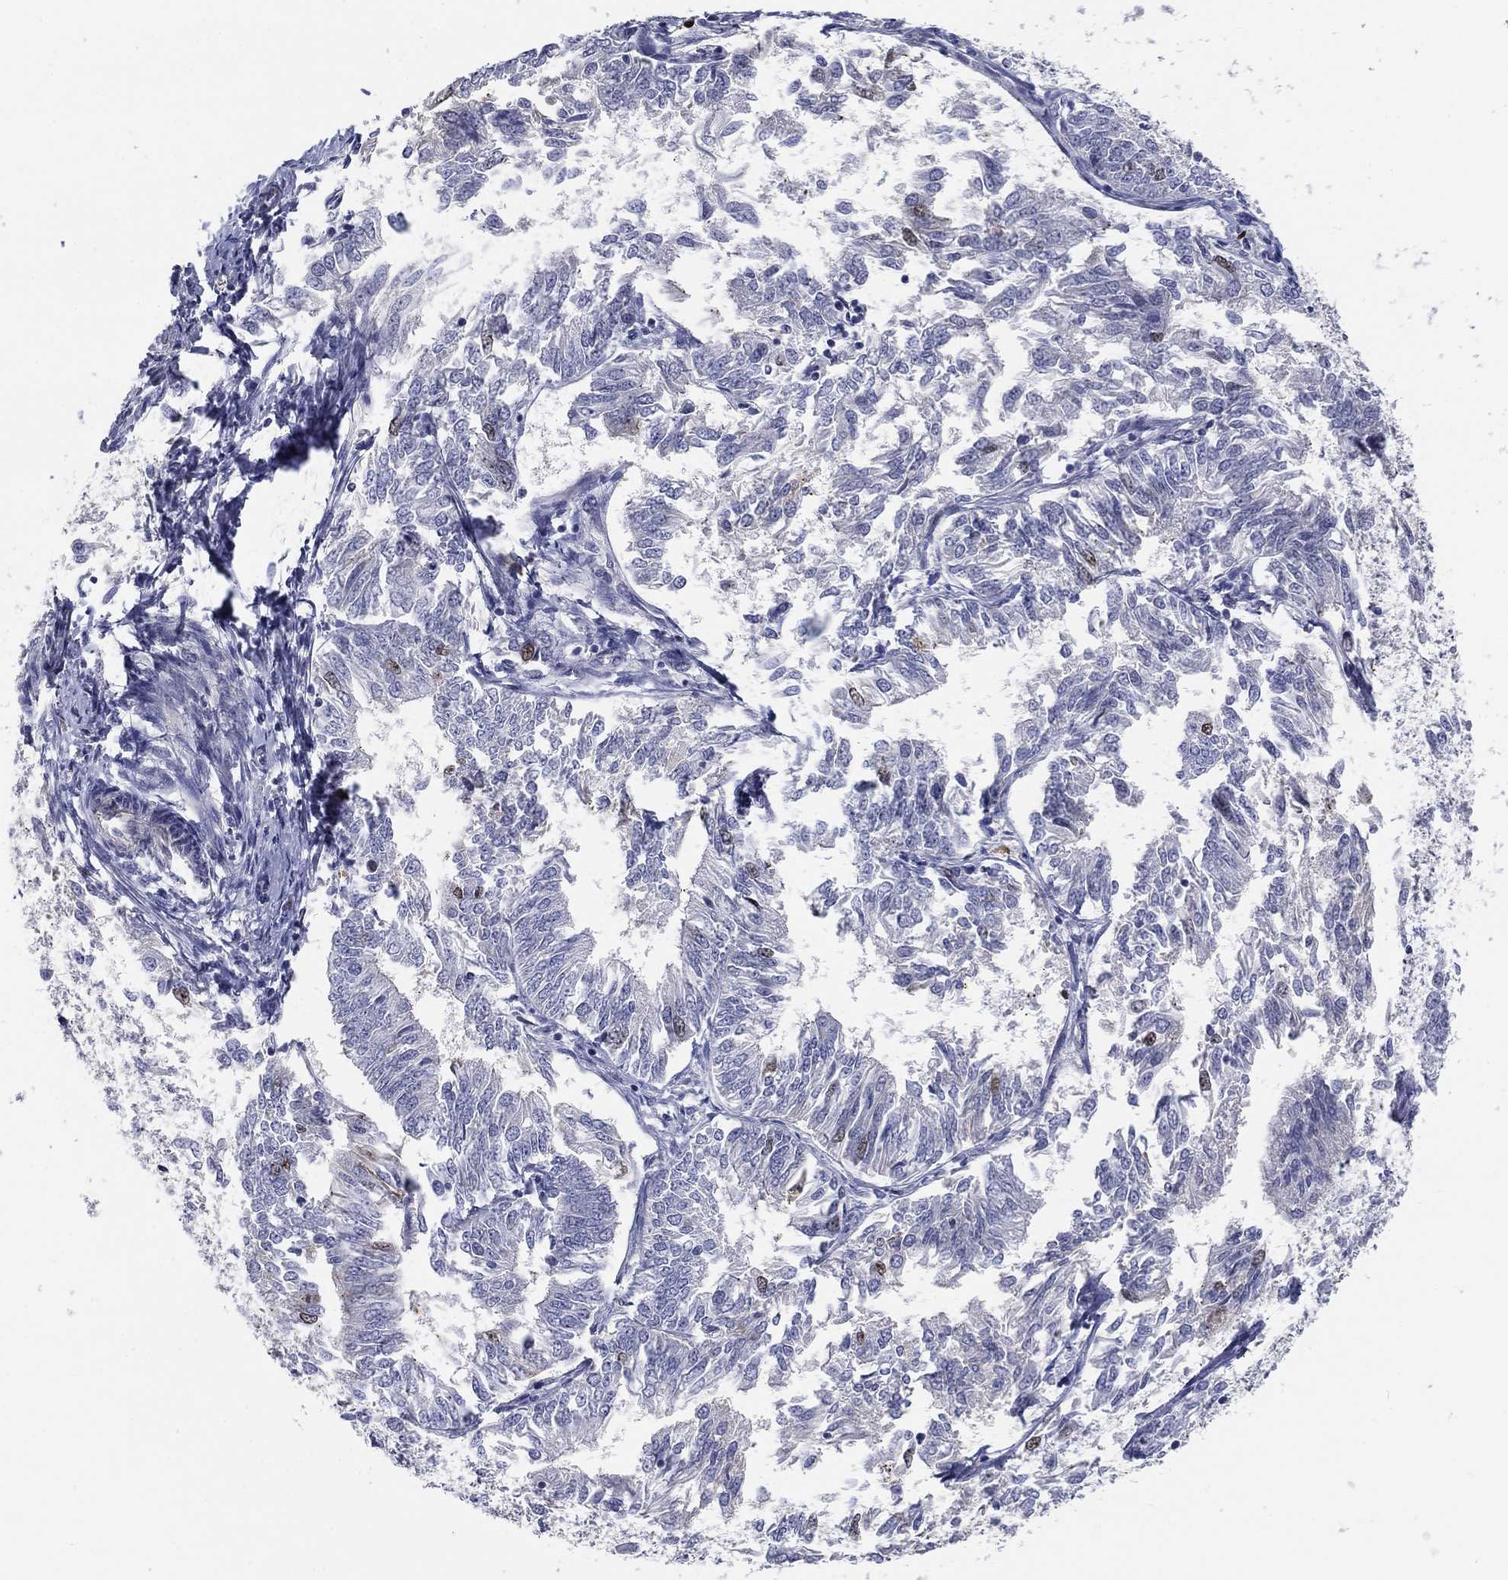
{"staining": {"intensity": "weak", "quantity": "<25%", "location": "nuclear"}, "tissue": "endometrial cancer", "cell_type": "Tumor cells", "image_type": "cancer", "snomed": [{"axis": "morphology", "description": "Adenocarcinoma, NOS"}, {"axis": "topography", "description": "Endometrium"}], "caption": "The immunohistochemistry (IHC) photomicrograph has no significant staining in tumor cells of endometrial adenocarcinoma tissue. (Stains: DAB immunohistochemistry with hematoxylin counter stain, Microscopy: brightfield microscopy at high magnification).", "gene": "PRC1", "patient": {"sex": "female", "age": 58}}